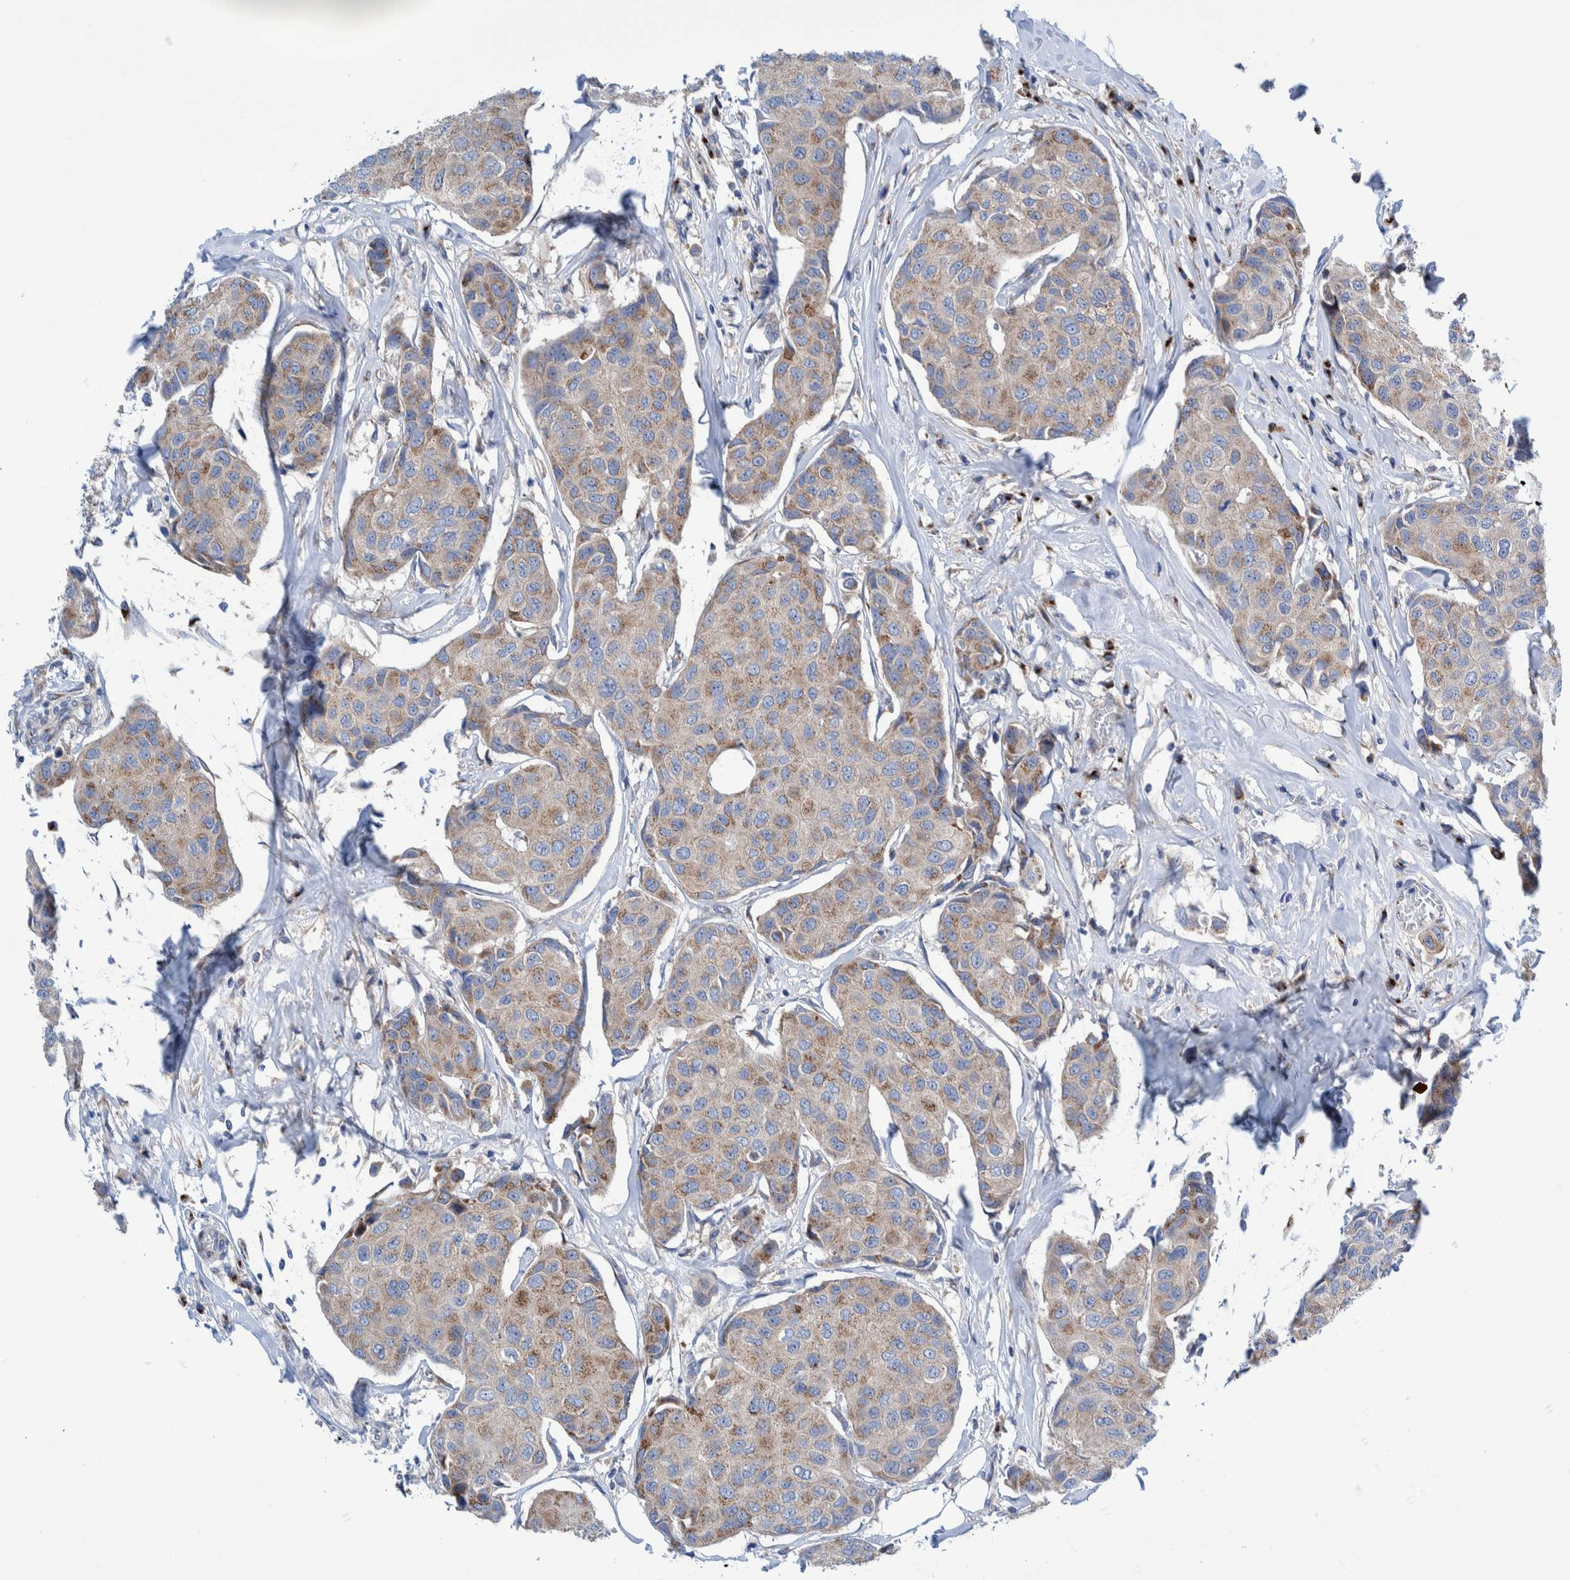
{"staining": {"intensity": "weak", "quantity": ">75%", "location": "cytoplasmic/membranous"}, "tissue": "breast cancer", "cell_type": "Tumor cells", "image_type": "cancer", "snomed": [{"axis": "morphology", "description": "Duct carcinoma"}, {"axis": "topography", "description": "Breast"}], "caption": "There is low levels of weak cytoplasmic/membranous staining in tumor cells of intraductal carcinoma (breast), as demonstrated by immunohistochemical staining (brown color).", "gene": "TRIM58", "patient": {"sex": "female", "age": 80}}